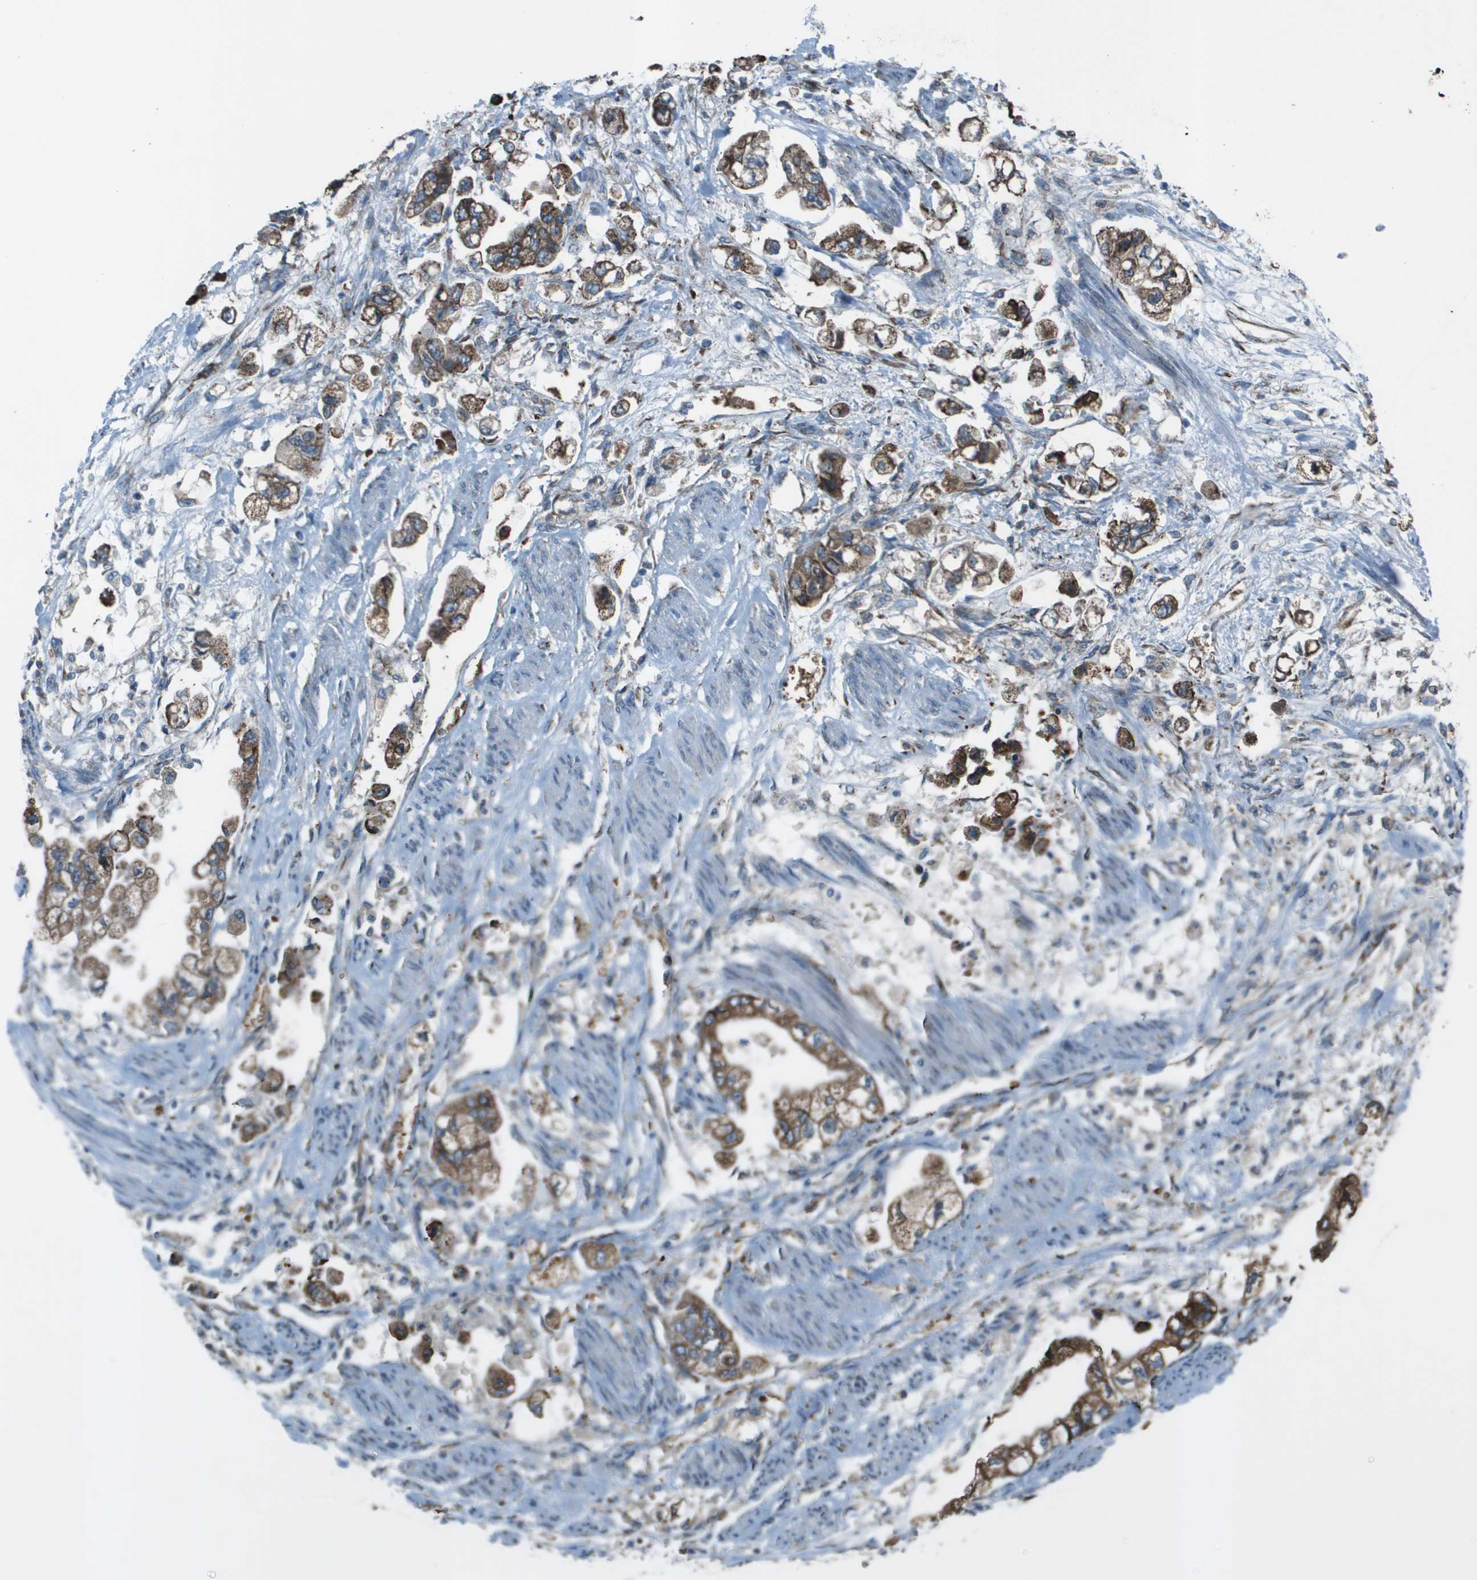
{"staining": {"intensity": "moderate", "quantity": ">75%", "location": "cytoplasmic/membranous"}, "tissue": "stomach cancer", "cell_type": "Tumor cells", "image_type": "cancer", "snomed": [{"axis": "morphology", "description": "Normal tissue, NOS"}, {"axis": "morphology", "description": "Adenocarcinoma, NOS"}, {"axis": "topography", "description": "Stomach"}], "caption": "IHC (DAB (3,3'-diaminobenzidine)) staining of human stomach cancer (adenocarcinoma) shows moderate cytoplasmic/membranous protein positivity in about >75% of tumor cells. (DAB IHC, brown staining for protein, blue staining for nuclei).", "gene": "UTS2", "patient": {"sex": "male", "age": 62}}